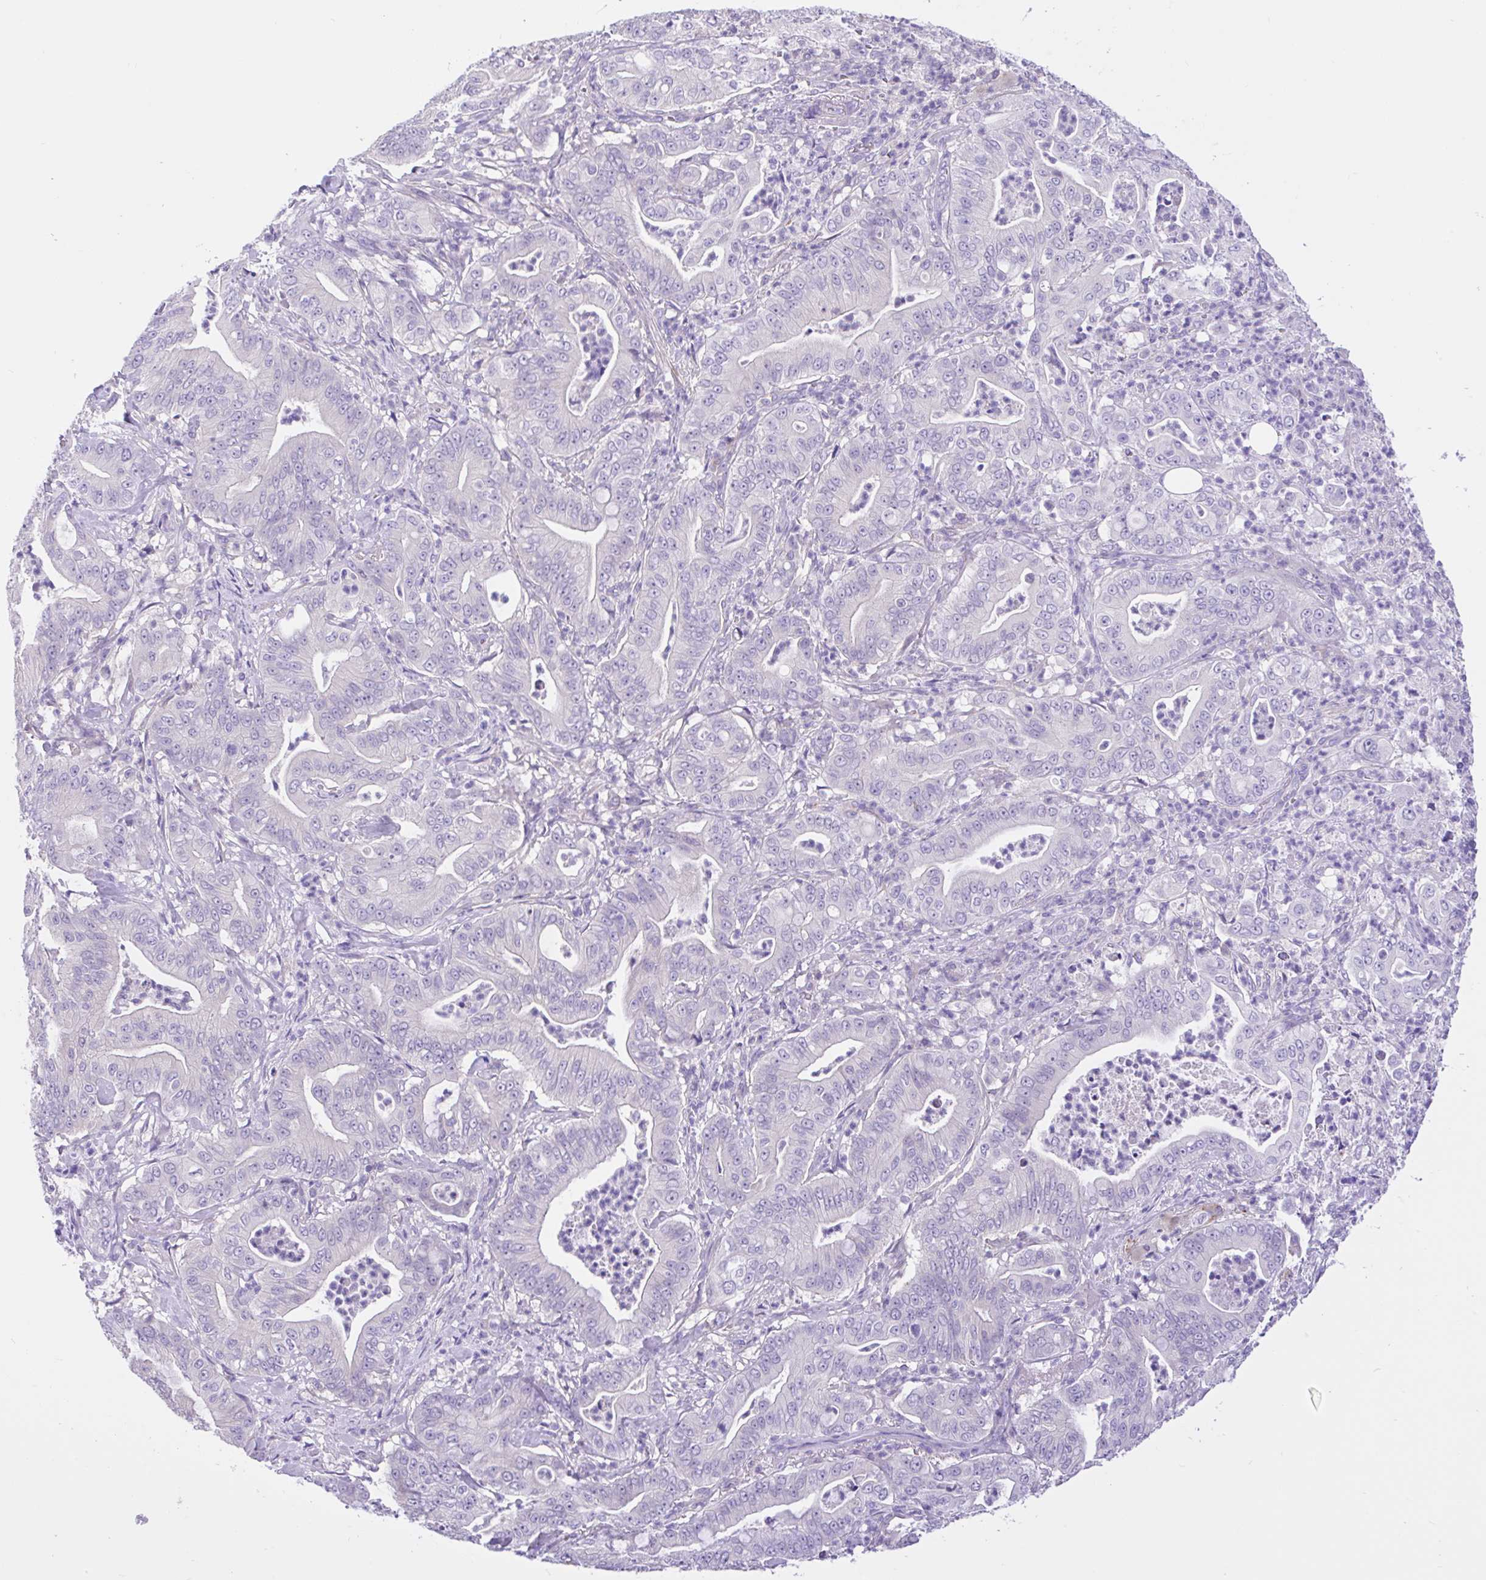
{"staining": {"intensity": "negative", "quantity": "none", "location": "none"}, "tissue": "pancreatic cancer", "cell_type": "Tumor cells", "image_type": "cancer", "snomed": [{"axis": "morphology", "description": "Adenocarcinoma, NOS"}, {"axis": "topography", "description": "Pancreas"}], "caption": "A high-resolution histopathology image shows immunohistochemistry (IHC) staining of adenocarcinoma (pancreatic), which demonstrates no significant positivity in tumor cells.", "gene": "ANO4", "patient": {"sex": "male", "age": 71}}